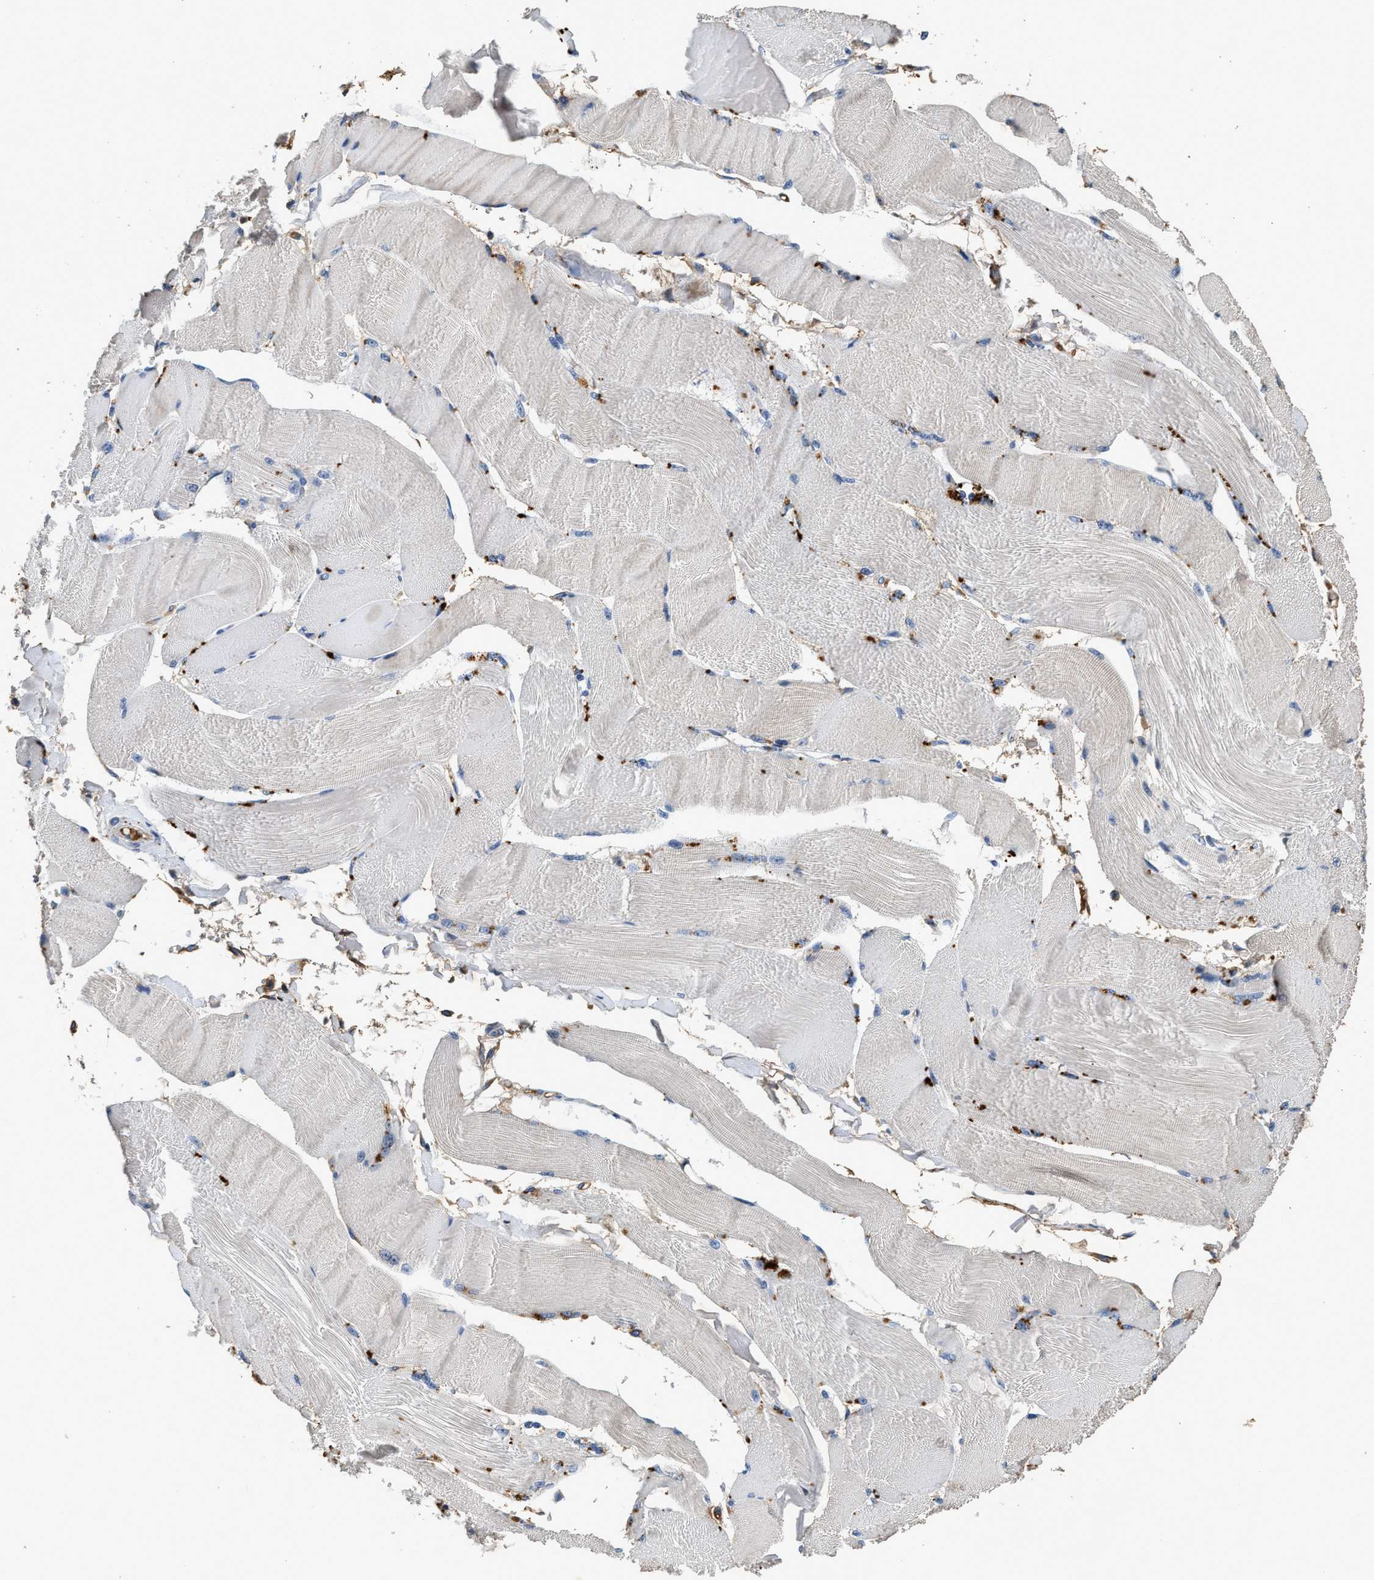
{"staining": {"intensity": "negative", "quantity": "none", "location": "none"}, "tissue": "skeletal muscle", "cell_type": "Myocytes", "image_type": "normal", "snomed": [{"axis": "morphology", "description": "Normal tissue, NOS"}, {"axis": "topography", "description": "Skin"}, {"axis": "topography", "description": "Skeletal muscle"}], "caption": "The photomicrograph displays no significant positivity in myocytes of skeletal muscle. (Stains: DAB immunohistochemistry (IHC) with hematoxylin counter stain, Microscopy: brightfield microscopy at high magnification).", "gene": "C3", "patient": {"sex": "male", "age": 83}}